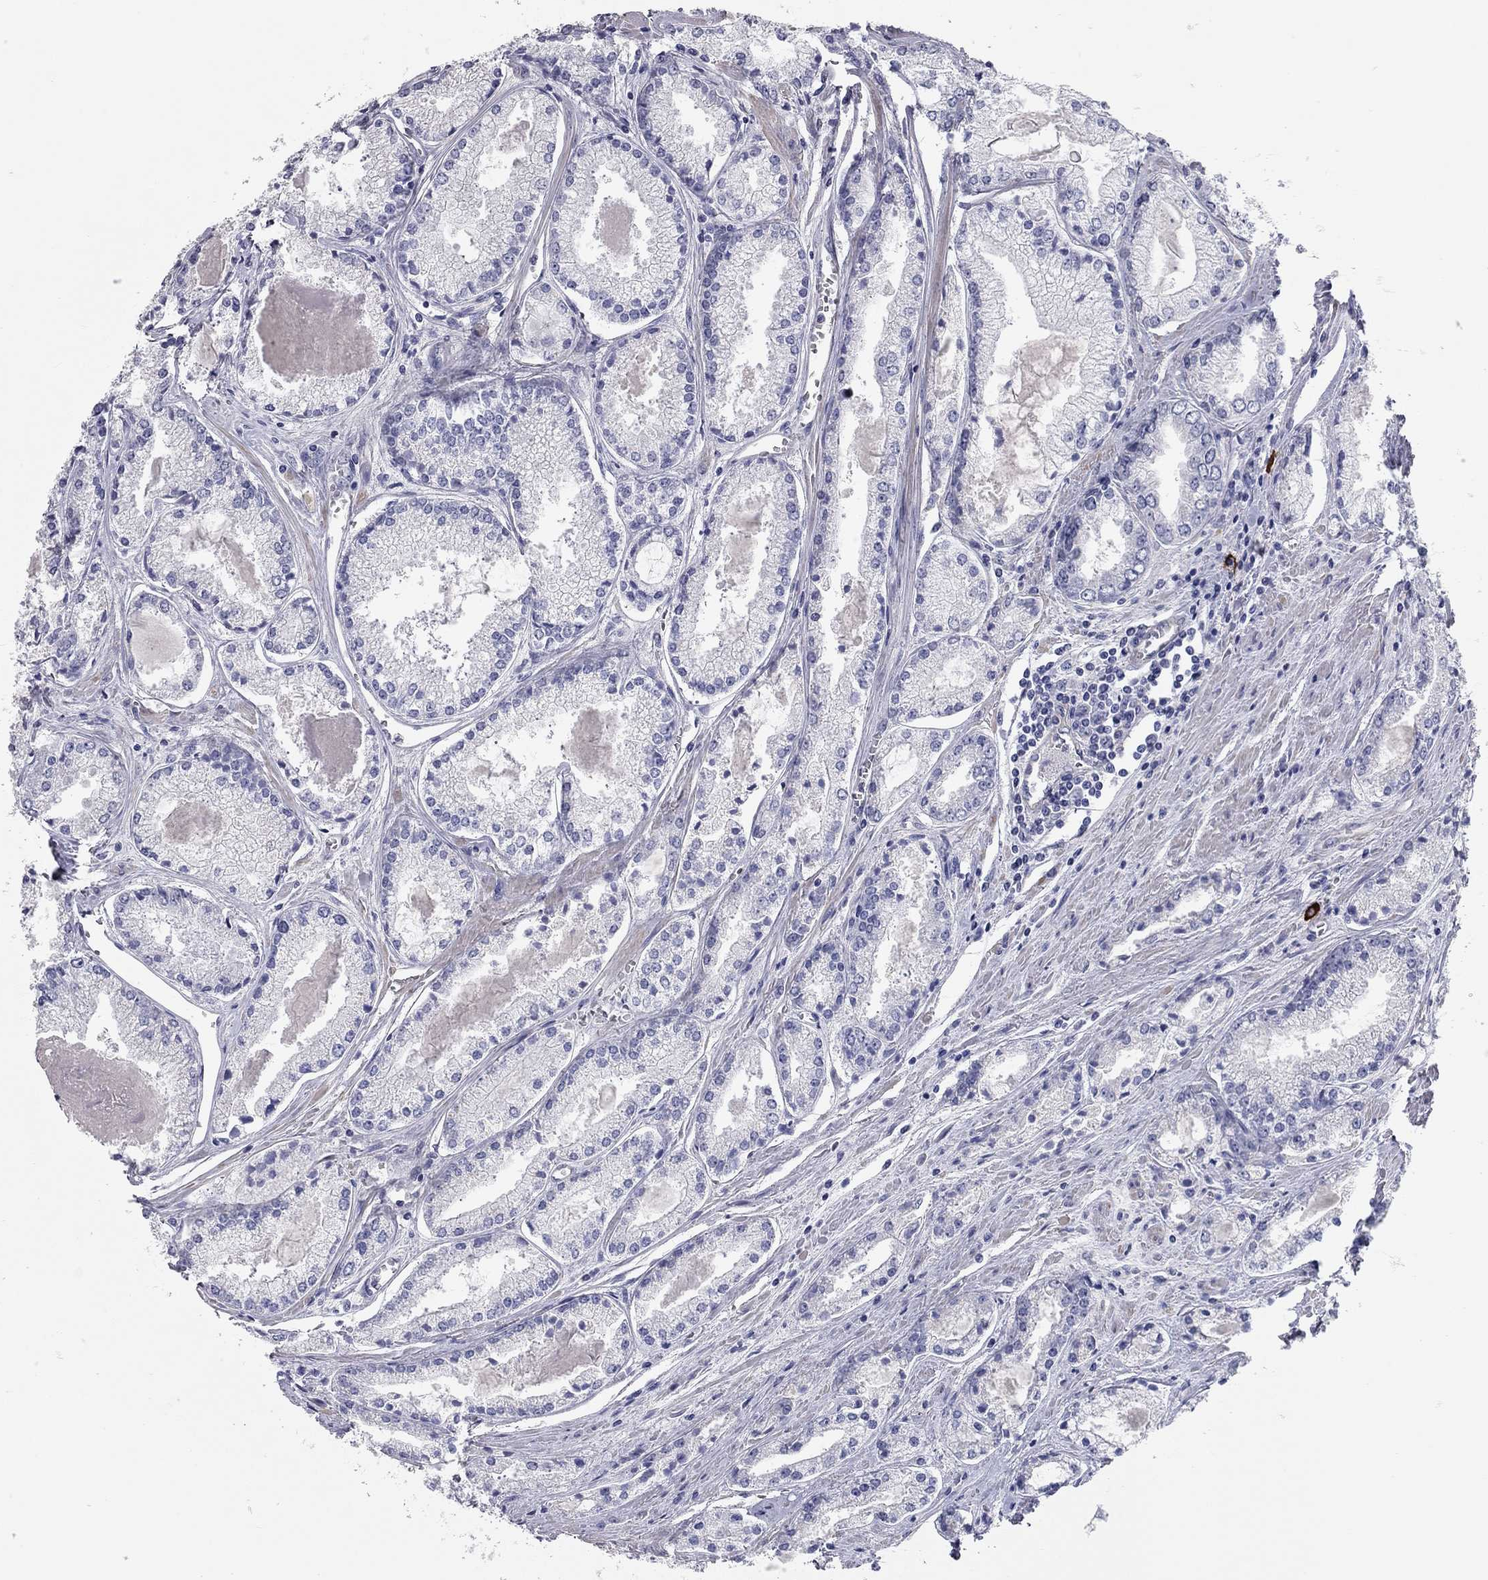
{"staining": {"intensity": "negative", "quantity": "none", "location": "none"}, "tissue": "prostate cancer", "cell_type": "Tumor cells", "image_type": "cancer", "snomed": [{"axis": "morphology", "description": "Adenocarcinoma, NOS"}, {"axis": "topography", "description": "Prostate"}], "caption": "Adenocarcinoma (prostate) stained for a protein using immunohistochemistry displays no positivity tumor cells.", "gene": "C10orf90", "patient": {"sex": "male", "age": 72}}